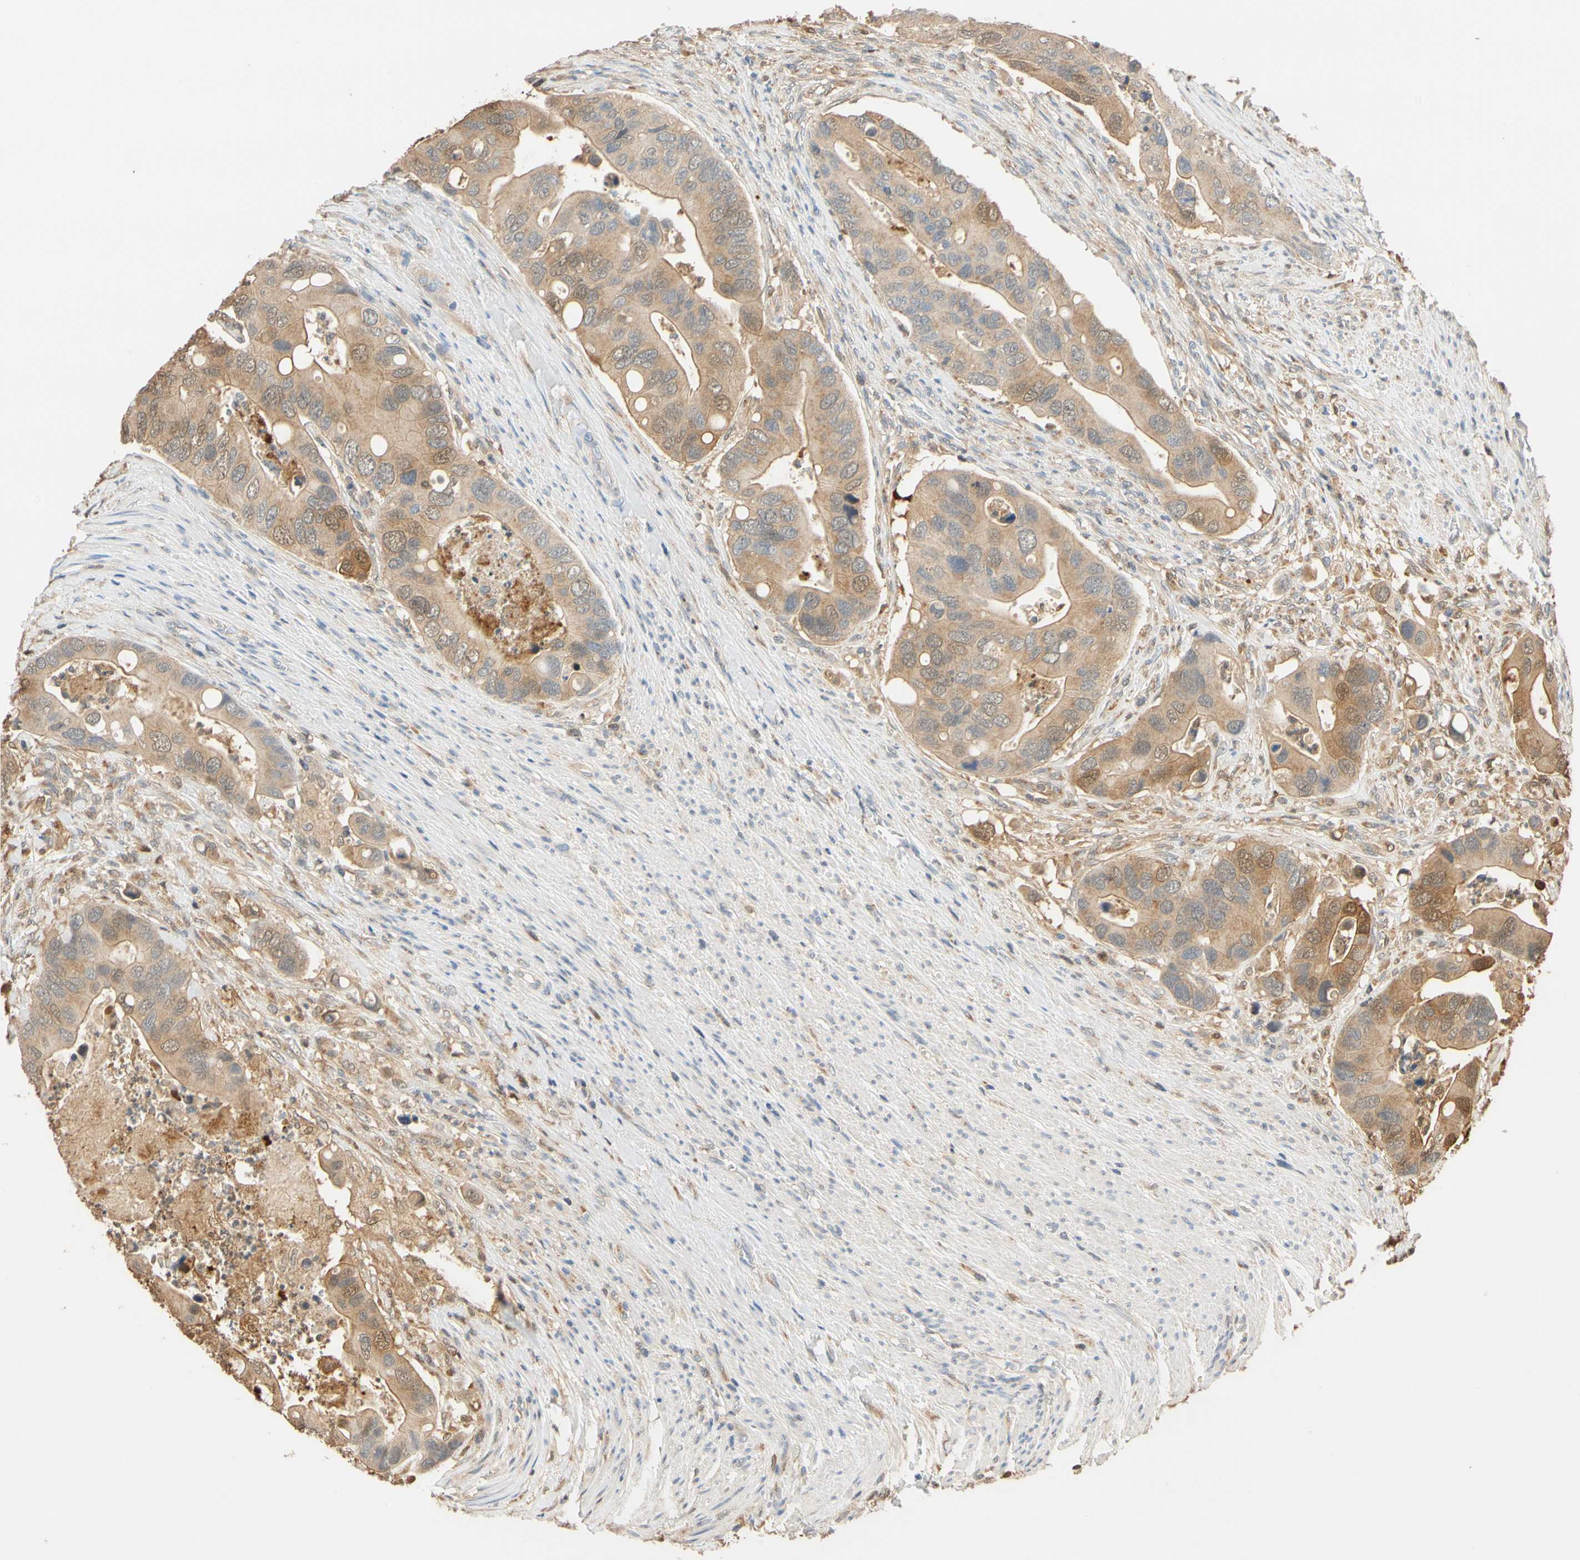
{"staining": {"intensity": "moderate", "quantity": ">75%", "location": "cytoplasmic/membranous"}, "tissue": "colorectal cancer", "cell_type": "Tumor cells", "image_type": "cancer", "snomed": [{"axis": "morphology", "description": "Adenocarcinoma, NOS"}, {"axis": "topography", "description": "Rectum"}], "caption": "Colorectal cancer tissue reveals moderate cytoplasmic/membranous positivity in about >75% of tumor cells", "gene": "GPSM2", "patient": {"sex": "female", "age": 57}}